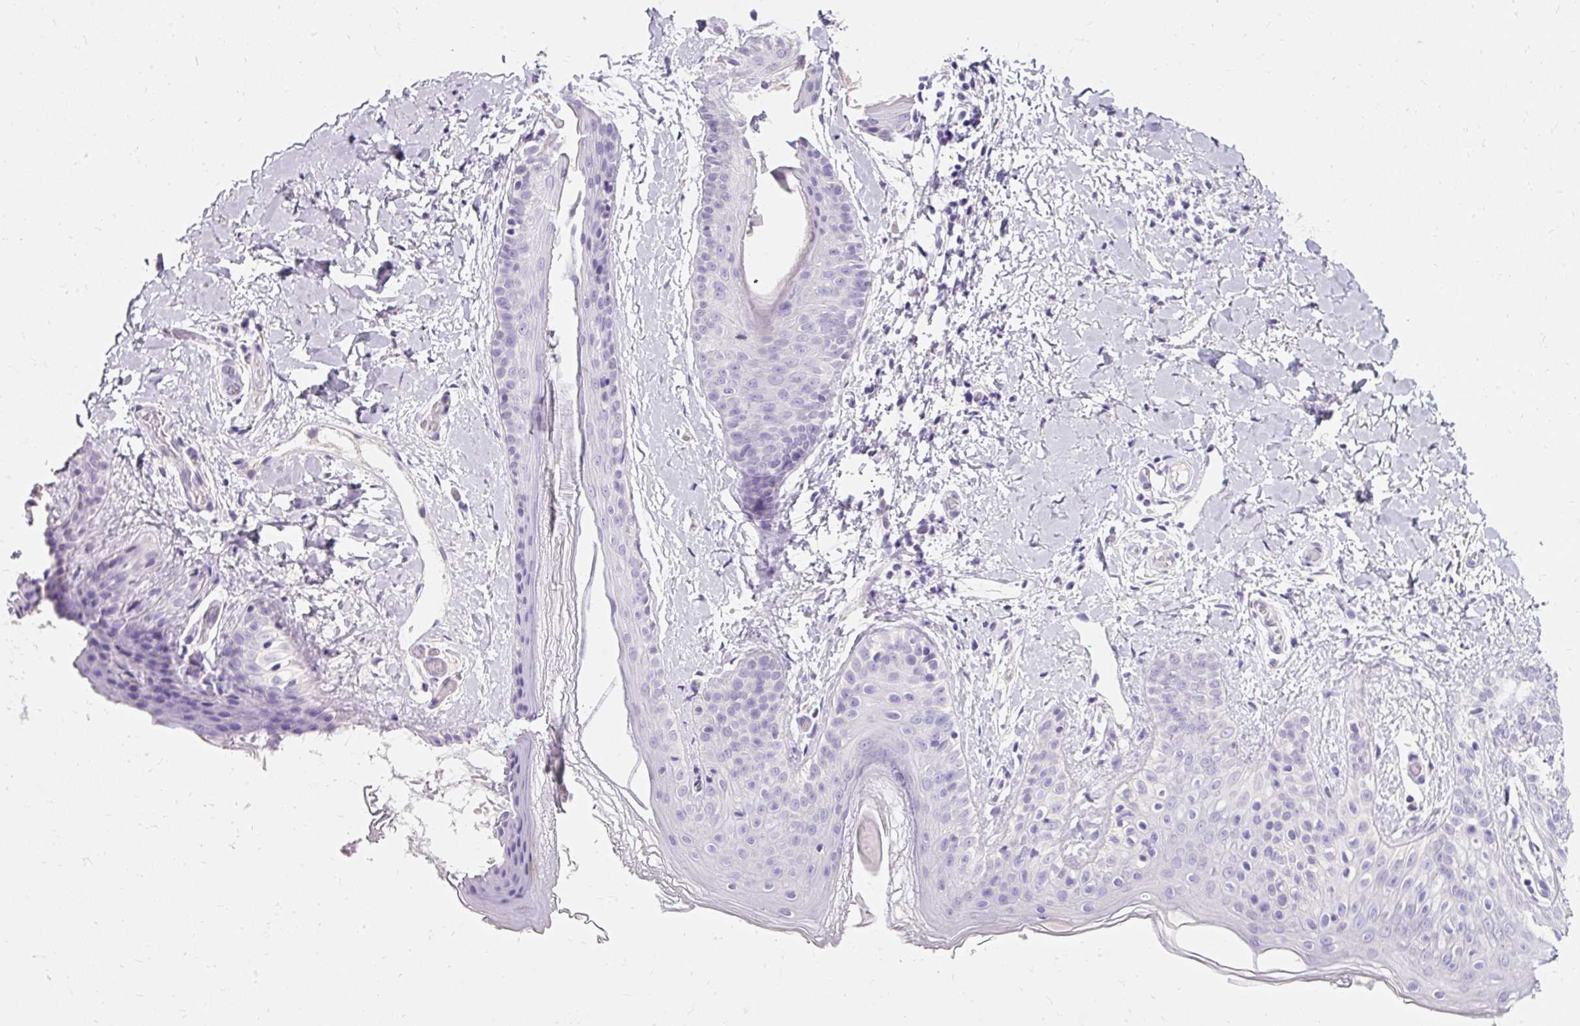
{"staining": {"intensity": "negative", "quantity": "none", "location": "none"}, "tissue": "skin", "cell_type": "Fibroblasts", "image_type": "normal", "snomed": [{"axis": "morphology", "description": "Normal tissue, NOS"}, {"axis": "topography", "description": "Skin"}], "caption": "A high-resolution histopathology image shows IHC staining of normal skin, which displays no significant staining in fibroblasts. The staining was performed using DAB (3,3'-diaminobenzidine) to visualize the protein expression in brown, while the nuclei were stained in blue with hematoxylin (Magnification: 20x).", "gene": "TMEM213", "patient": {"sex": "male", "age": 16}}